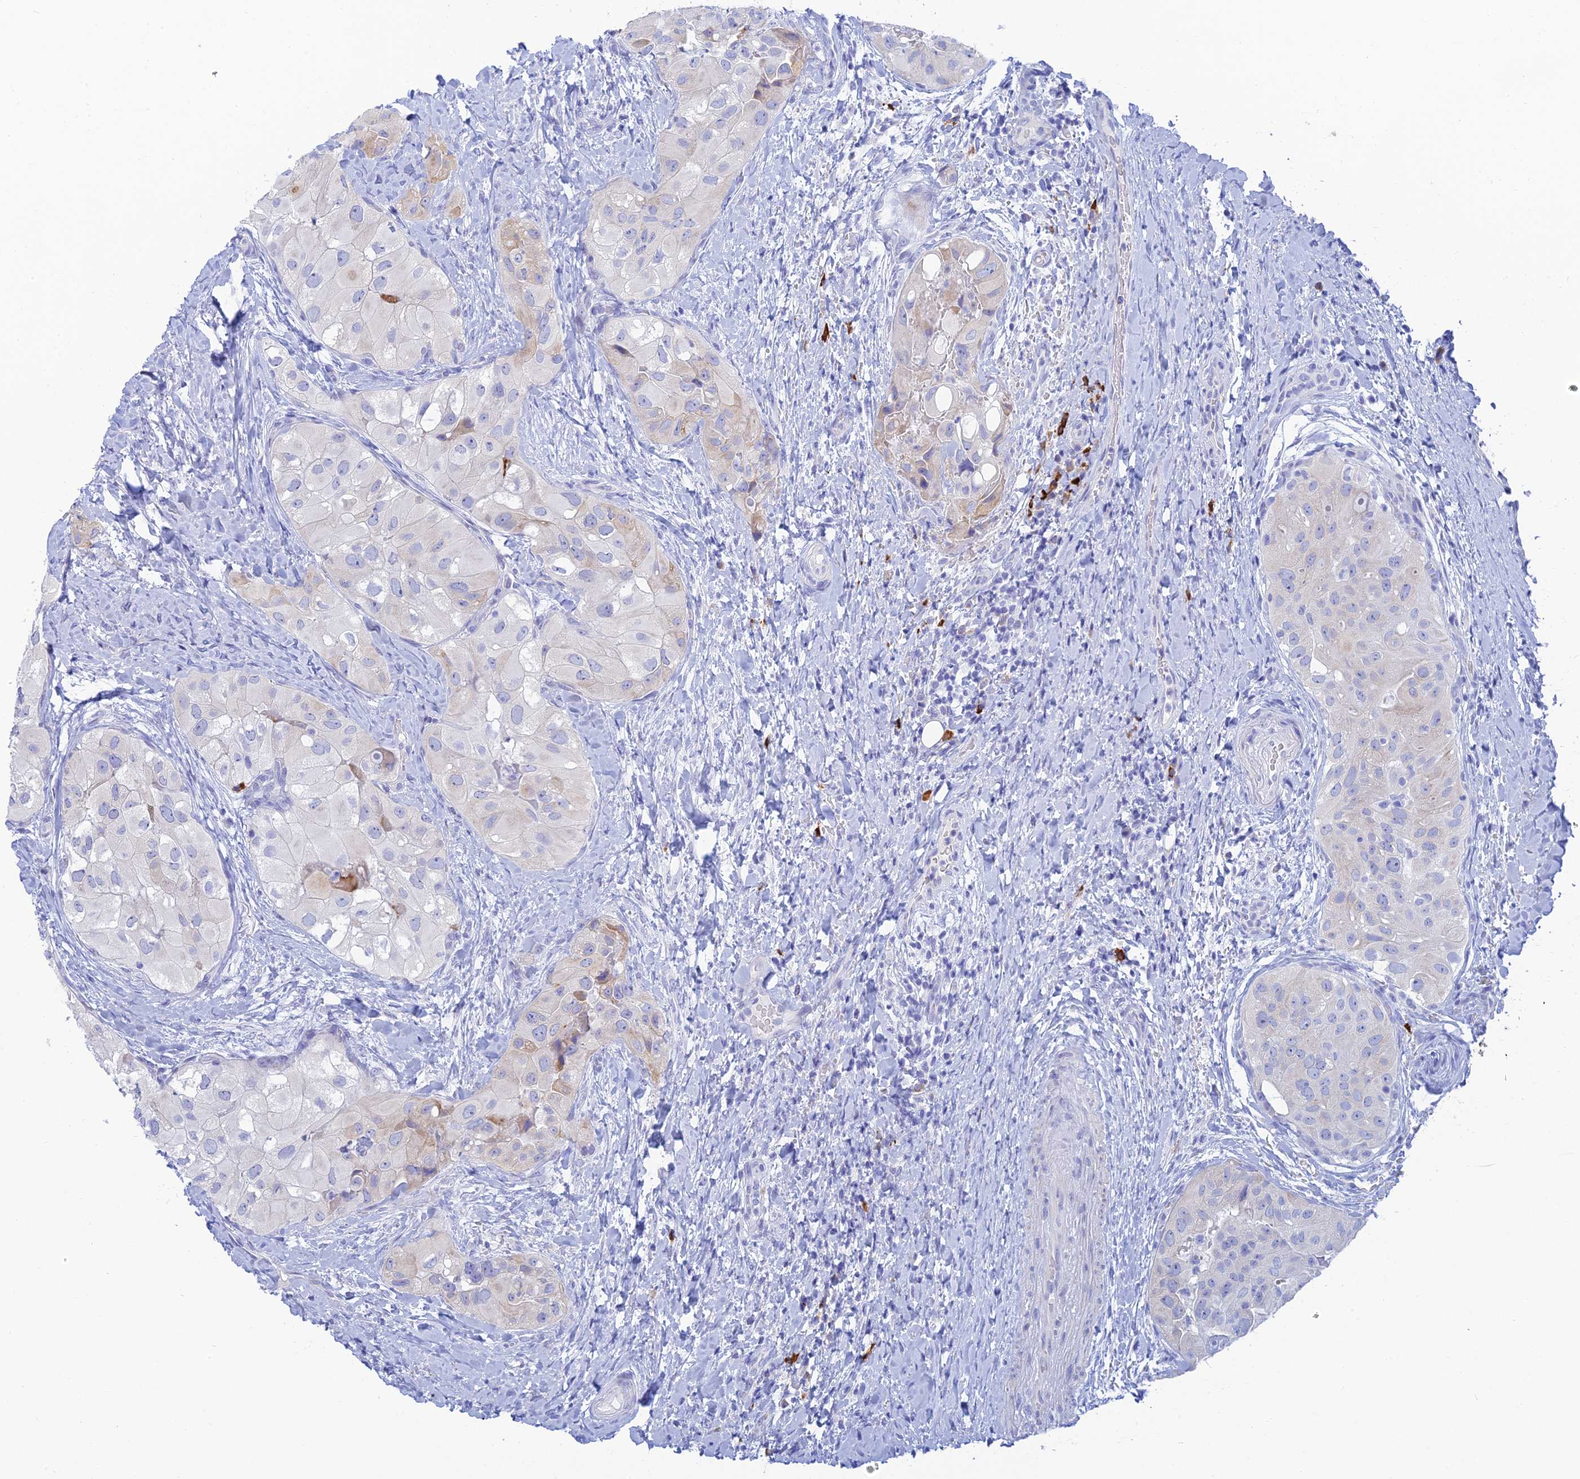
{"staining": {"intensity": "negative", "quantity": "none", "location": "none"}, "tissue": "thyroid cancer", "cell_type": "Tumor cells", "image_type": "cancer", "snomed": [{"axis": "morphology", "description": "Normal tissue, NOS"}, {"axis": "morphology", "description": "Papillary adenocarcinoma, NOS"}, {"axis": "topography", "description": "Thyroid gland"}], "caption": "Immunohistochemistry image of neoplastic tissue: papillary adenocarcinoma (thyroid) stained with DAB (3,3'-diaminobenzidine) demonstrates no significant protein staining in tumor cells.", "gene": "CEP152", "patient": {"sex": "female", "age": 59}}